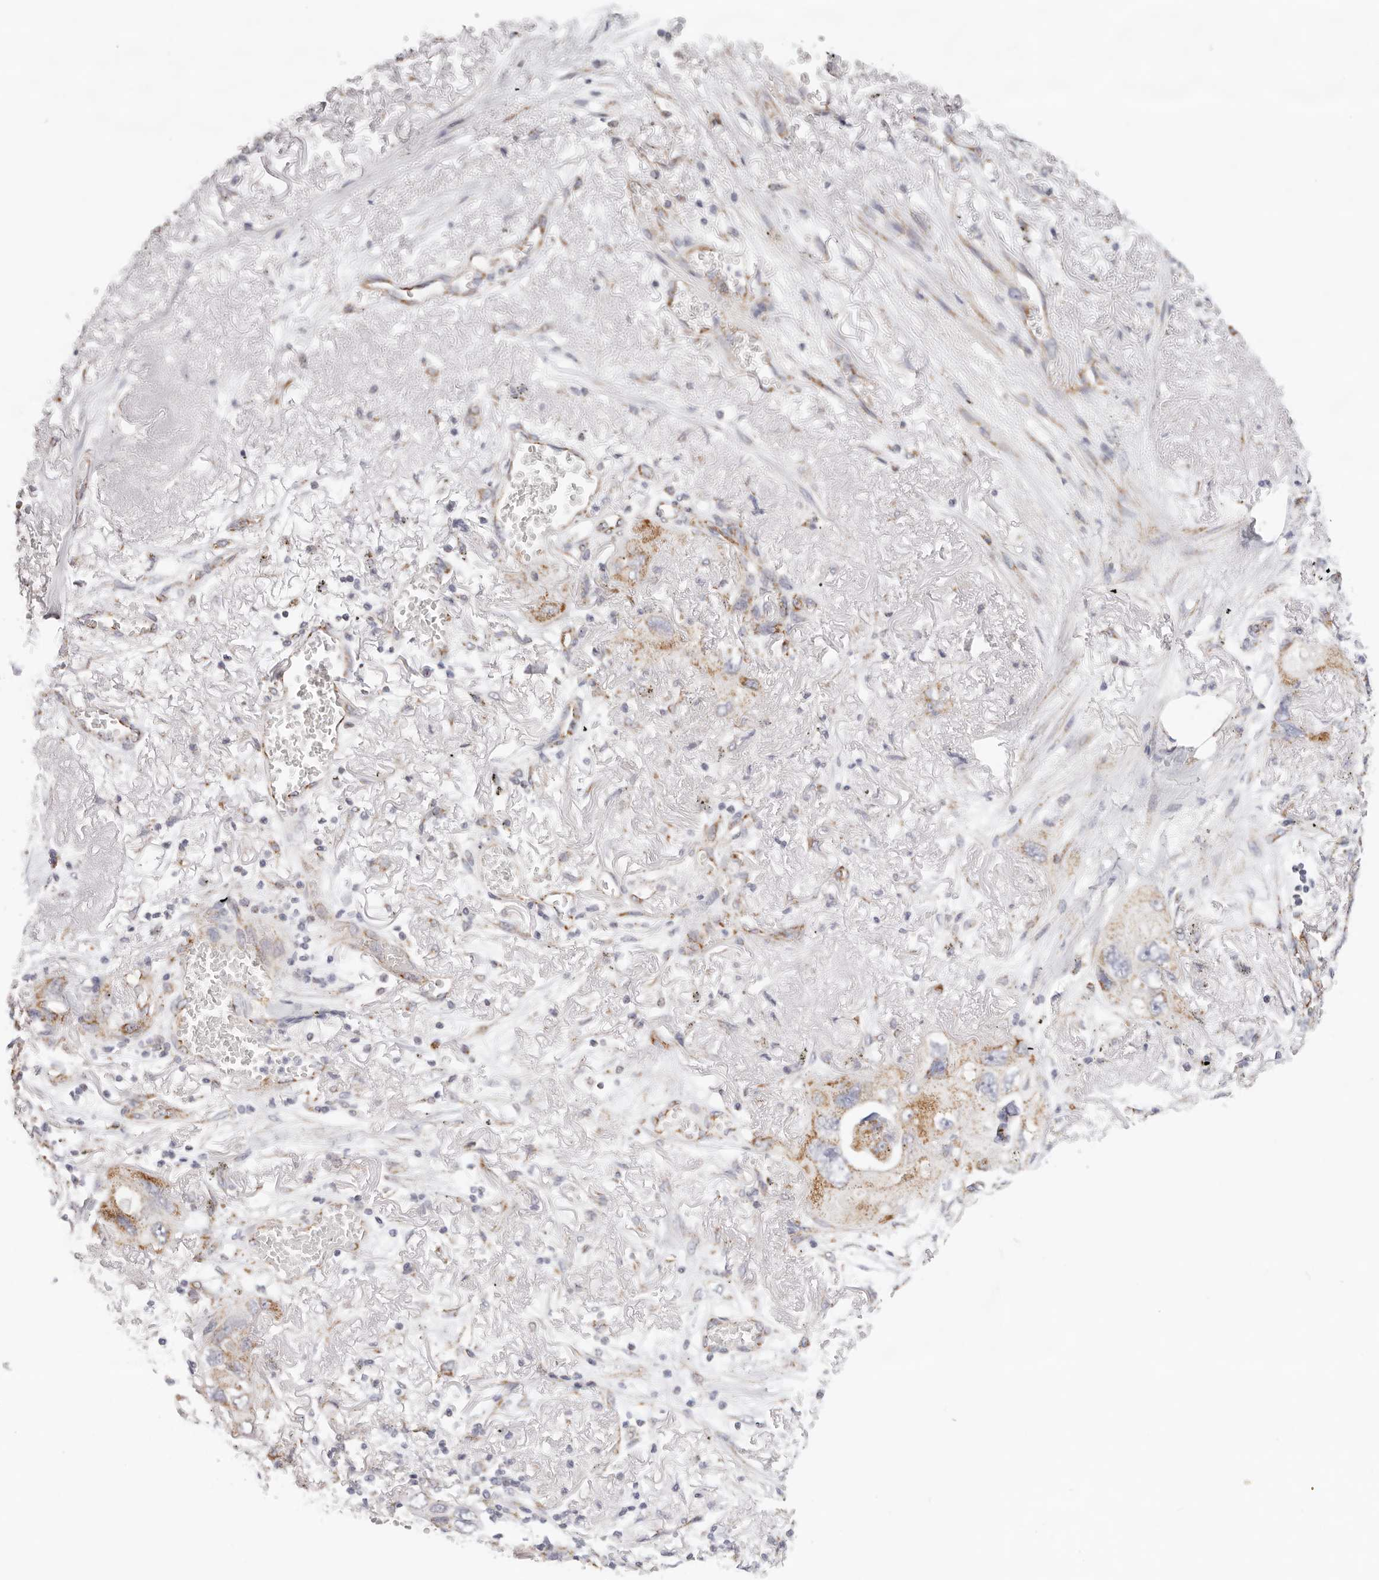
{"staining": {"intensity": "moderate", "quantity": "25%-75%", "location": "cytoplasmic/membranous"}, "tissue": "lung cancer", "cell_type": "Tumor cells", "image_type": "cancer", "snomed": [{"axis": "morphology", "description": "Squamous cell carcinoma, NOS"}, {"axis": "topography", "description": "Lung"}], "caption": "DAB (3,3'-diaminobenzidine) immunohistochemical staining of lung squamous cell carcinoma exhibits moderate cytoplasmic/membranous protein staining in about 25%-75% of tumor cells.", "gene": "AFDN", "patient": {"sex": "female", "age": 73}}